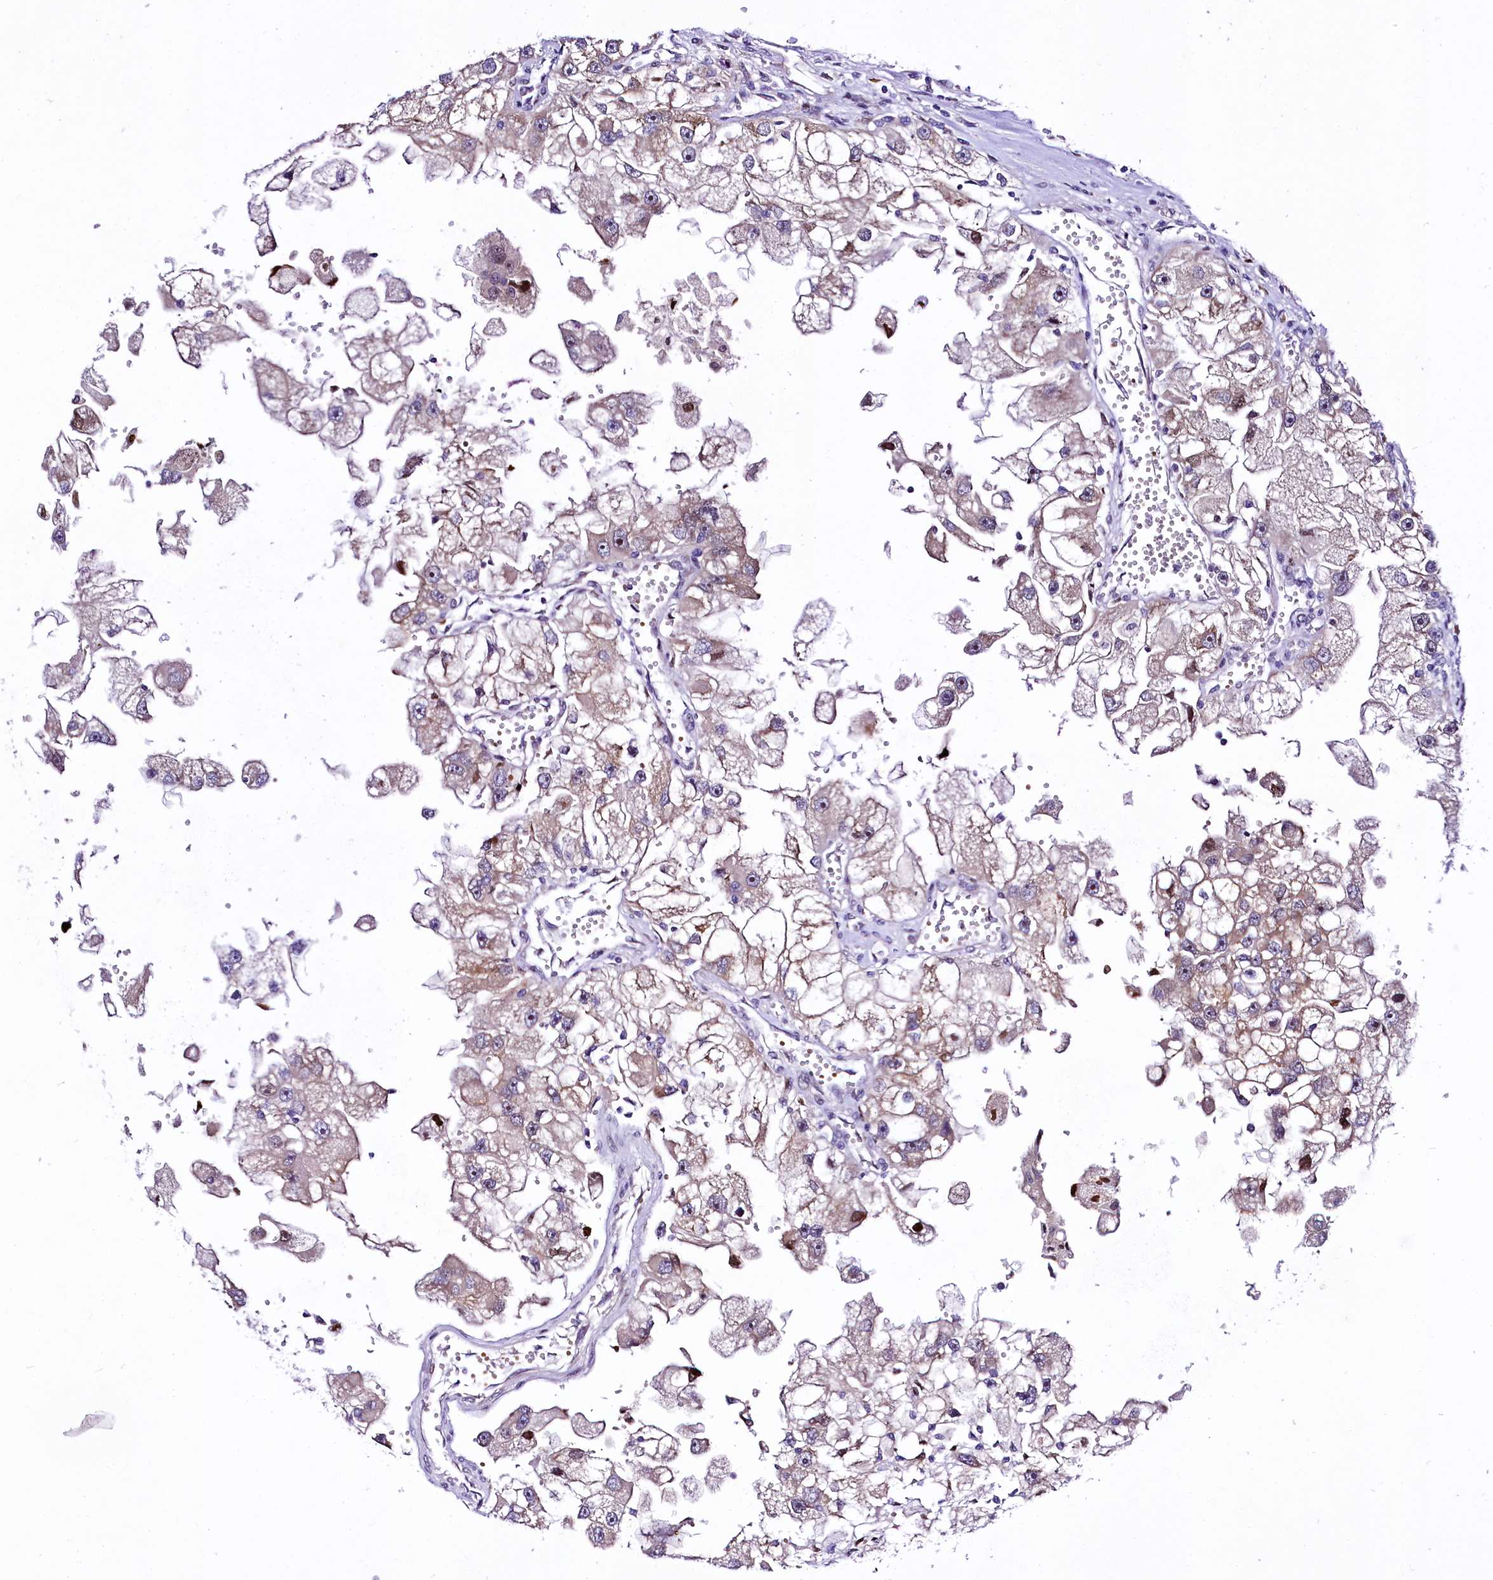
{"staining": {"intensity": "weak", "quantity": "25%-75%", "location": "cytoplasmic/membranous"}, "tissue": "renal cancer", "cell_type": "Tumor cells", "image_type": "cancer", "snomed": [{"axis": "morphology", "description": "Adenocarcinoma, NOS"}, {"axis": "topography", "description": "Kidney"}], "caption": "Adenocarcinoma (renal) stained with a brown dye demonstrates weak cytoplasmic/membranous positive staining in approximately 25%-75% of tumor cells.", "gene": "LEUTX", "patient": {"sex": "male", "age": 63}}